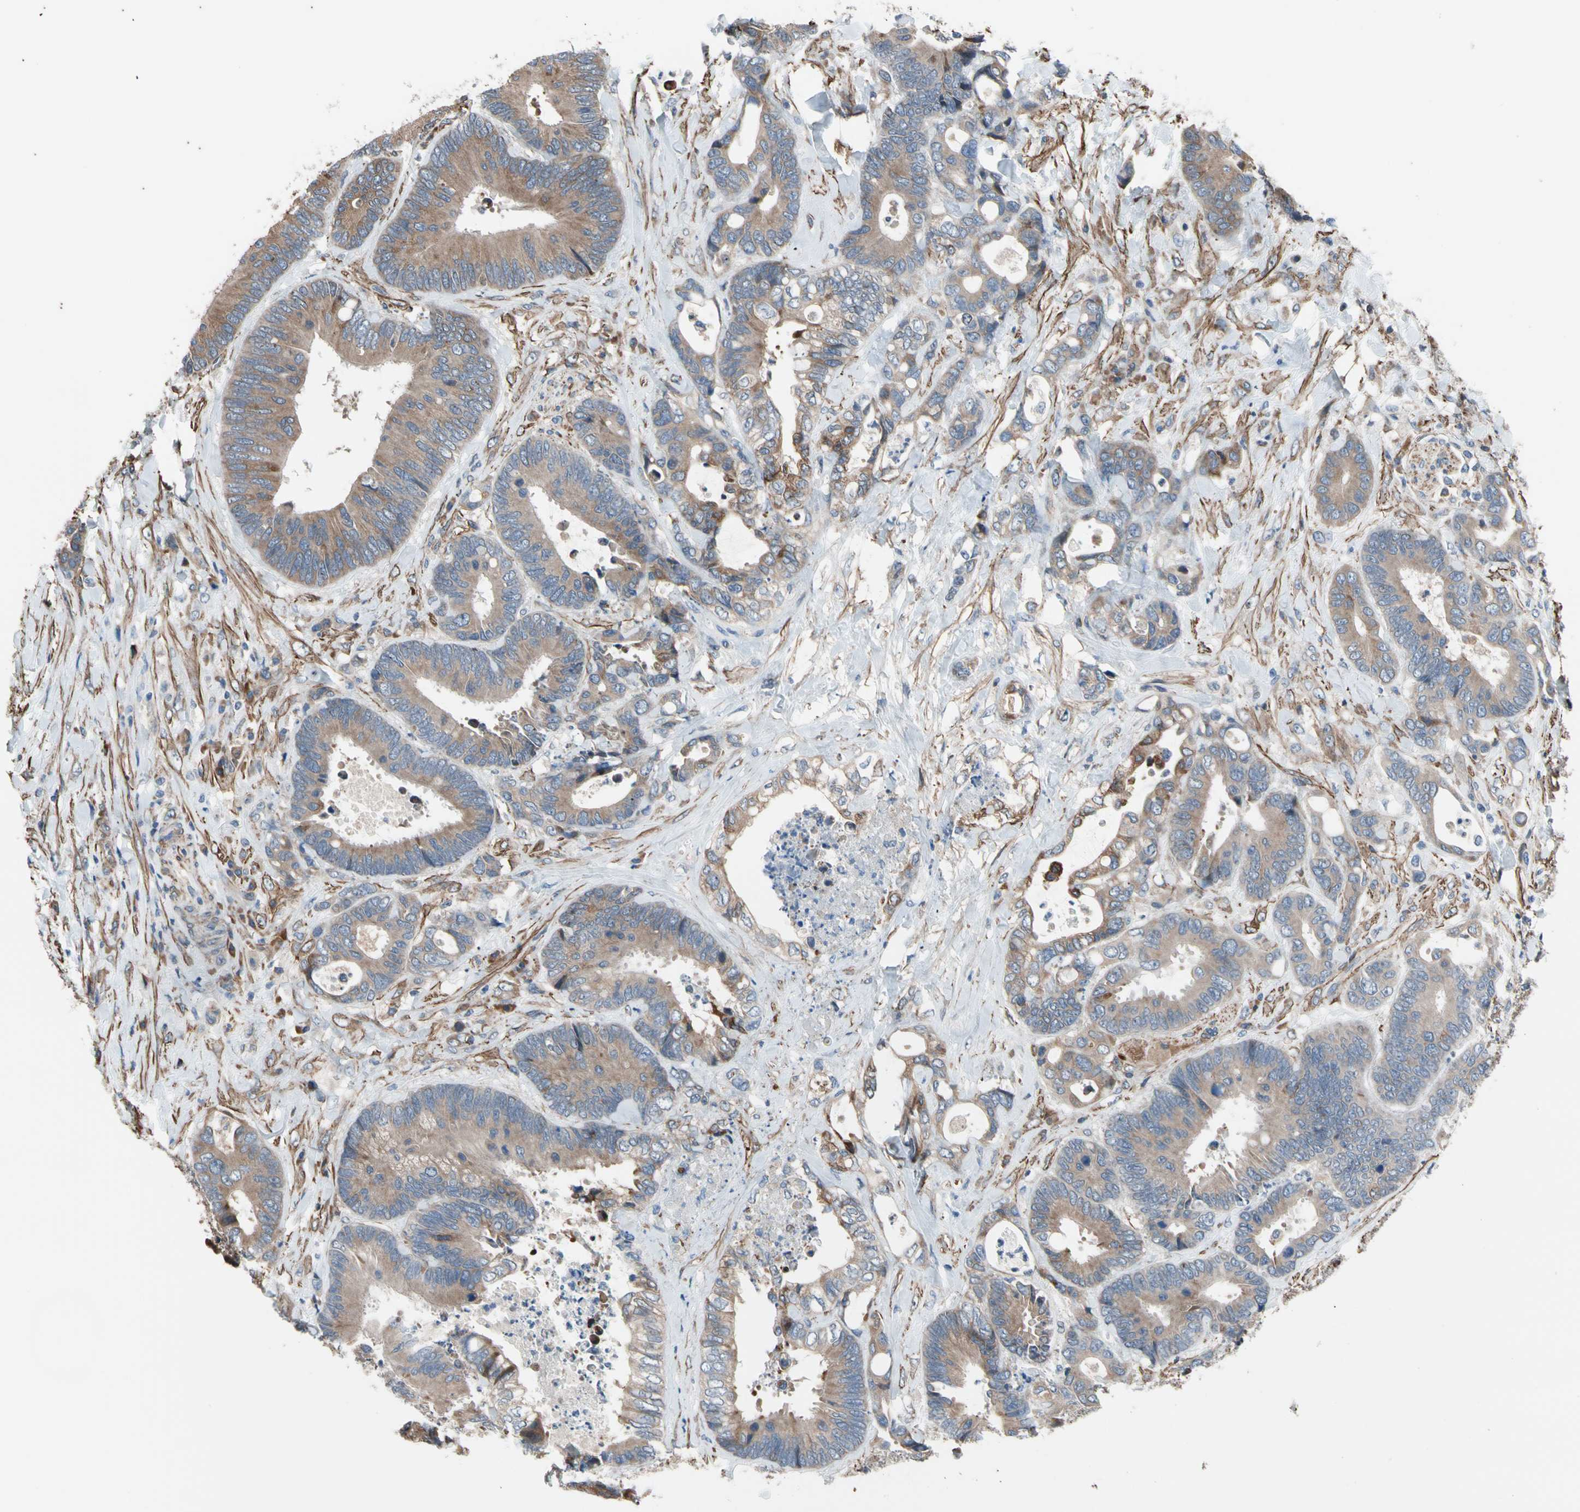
{"staining": {"intensity": "weak", "quantity": ">75%", "location": "cytoplasmic/membranous"}, "tissue": "colorectal cancer", "cell_type": "Tumor cells", "image_type": "cancer", "snomed": [{"axis": "morphology", "description": "Adenocarcinoma, NOS"}, {"axis": "topography", "description": "Rectum"}], "caption": "Colorectal cancer stained for a protein exhibits weak cytoplasmic/membranous positivity in tumor cells.", "gene": "LIMK2", "patient": {"sex": "male", "age": 55}}